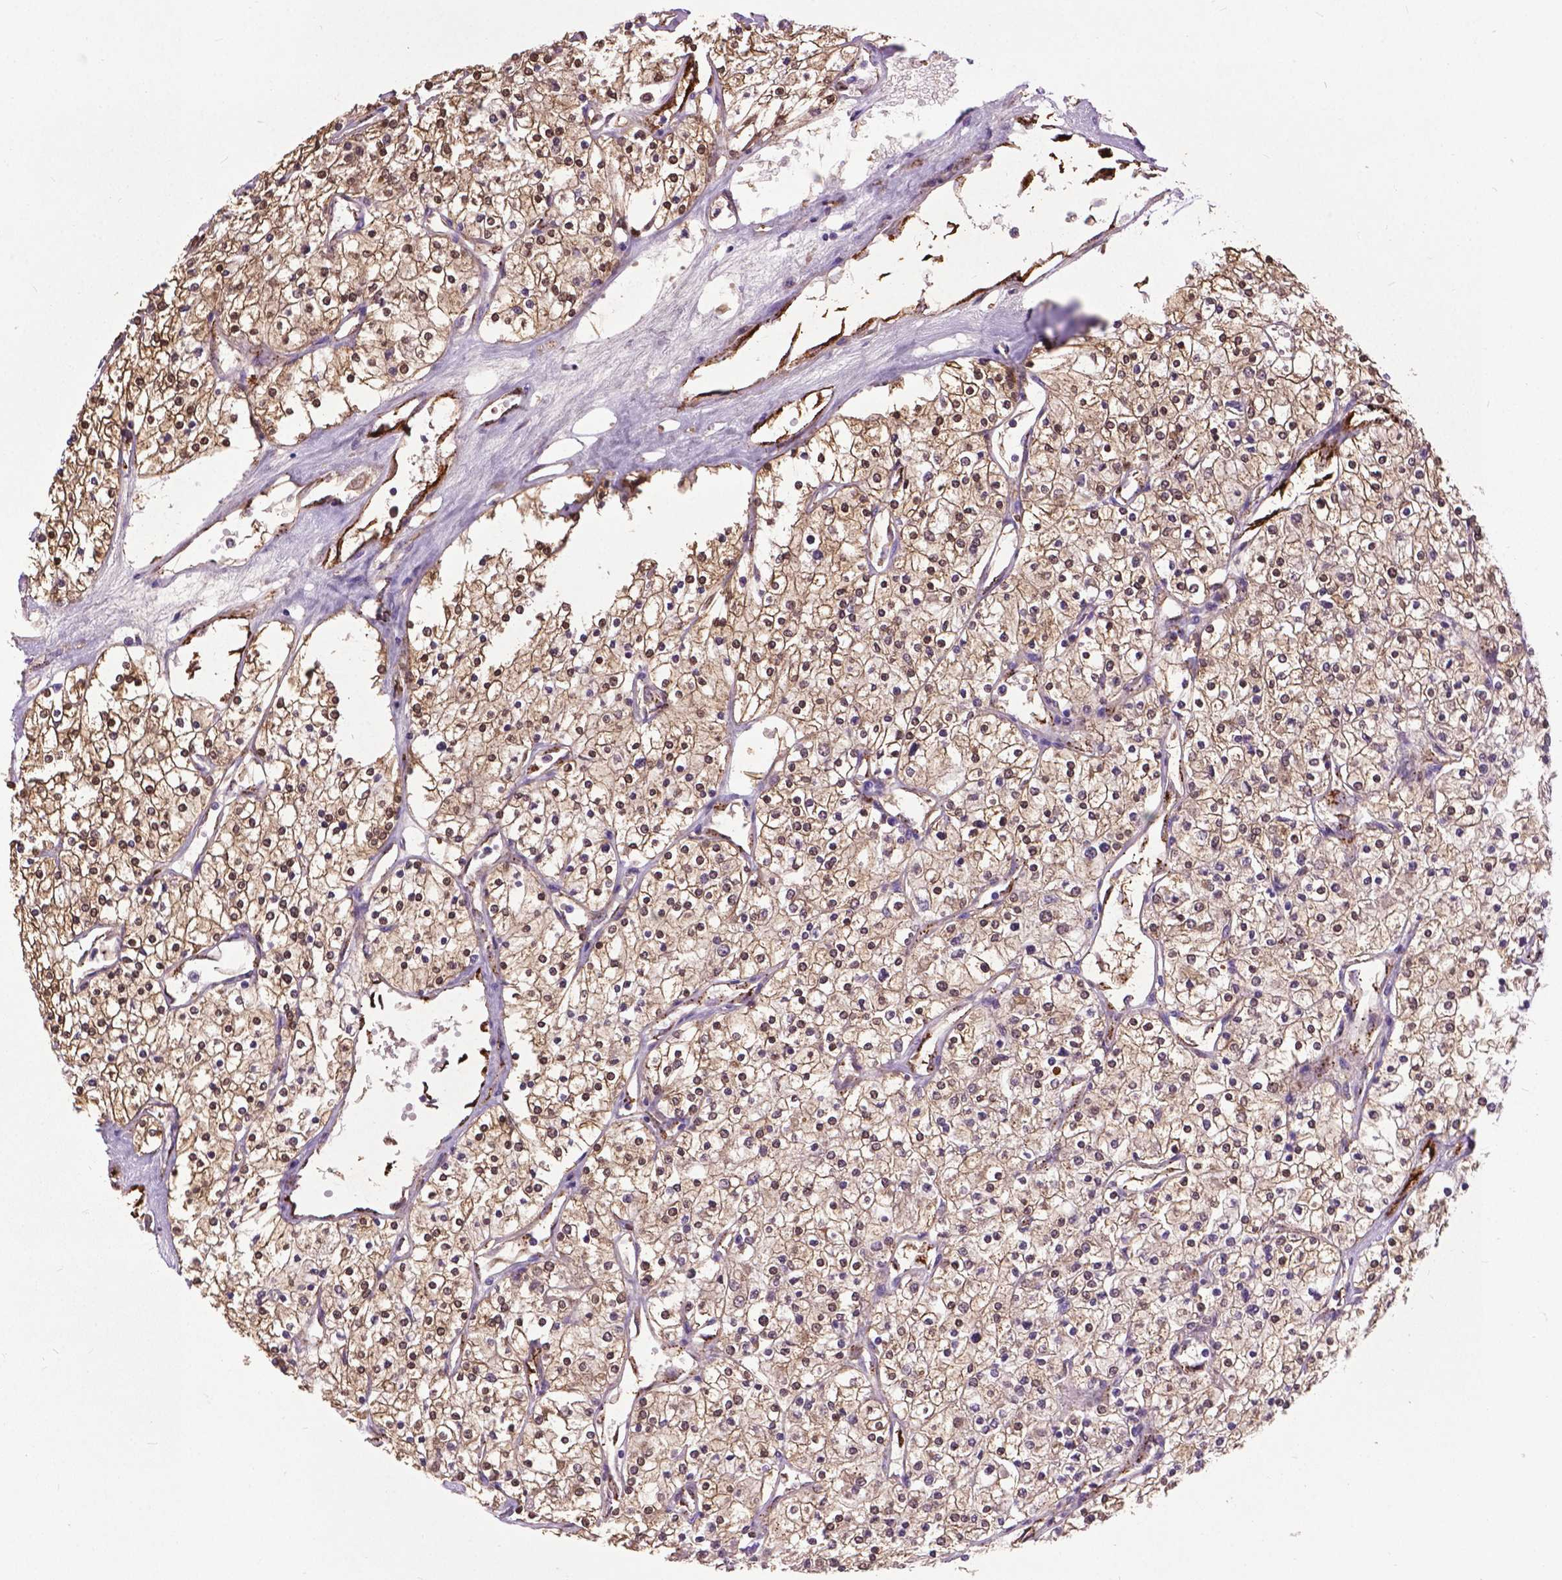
{"staining": {"intensity": "strong", "quantity": "25%-75%", "location": "cytoplasmic/membranous,nuclear"}, "tissue": "renal cancer", "cell_type": "Tumor cells", "image_type": "cancer", "snomed": [{"axis": "morphology", "description": "Adenocarcinoma, NOS"}, {"axis": "topography", "description": "Kidney"}], "caption": "Immunohistochemical staining of renal cancer (adenocarcinoma) displays high levels of strong cytoplasmic/membranous and nuclear positivity in about 25%-75% of tumor cells.", "gene": "ZNF337", "patient": {"sex": "male", "age": 80}}